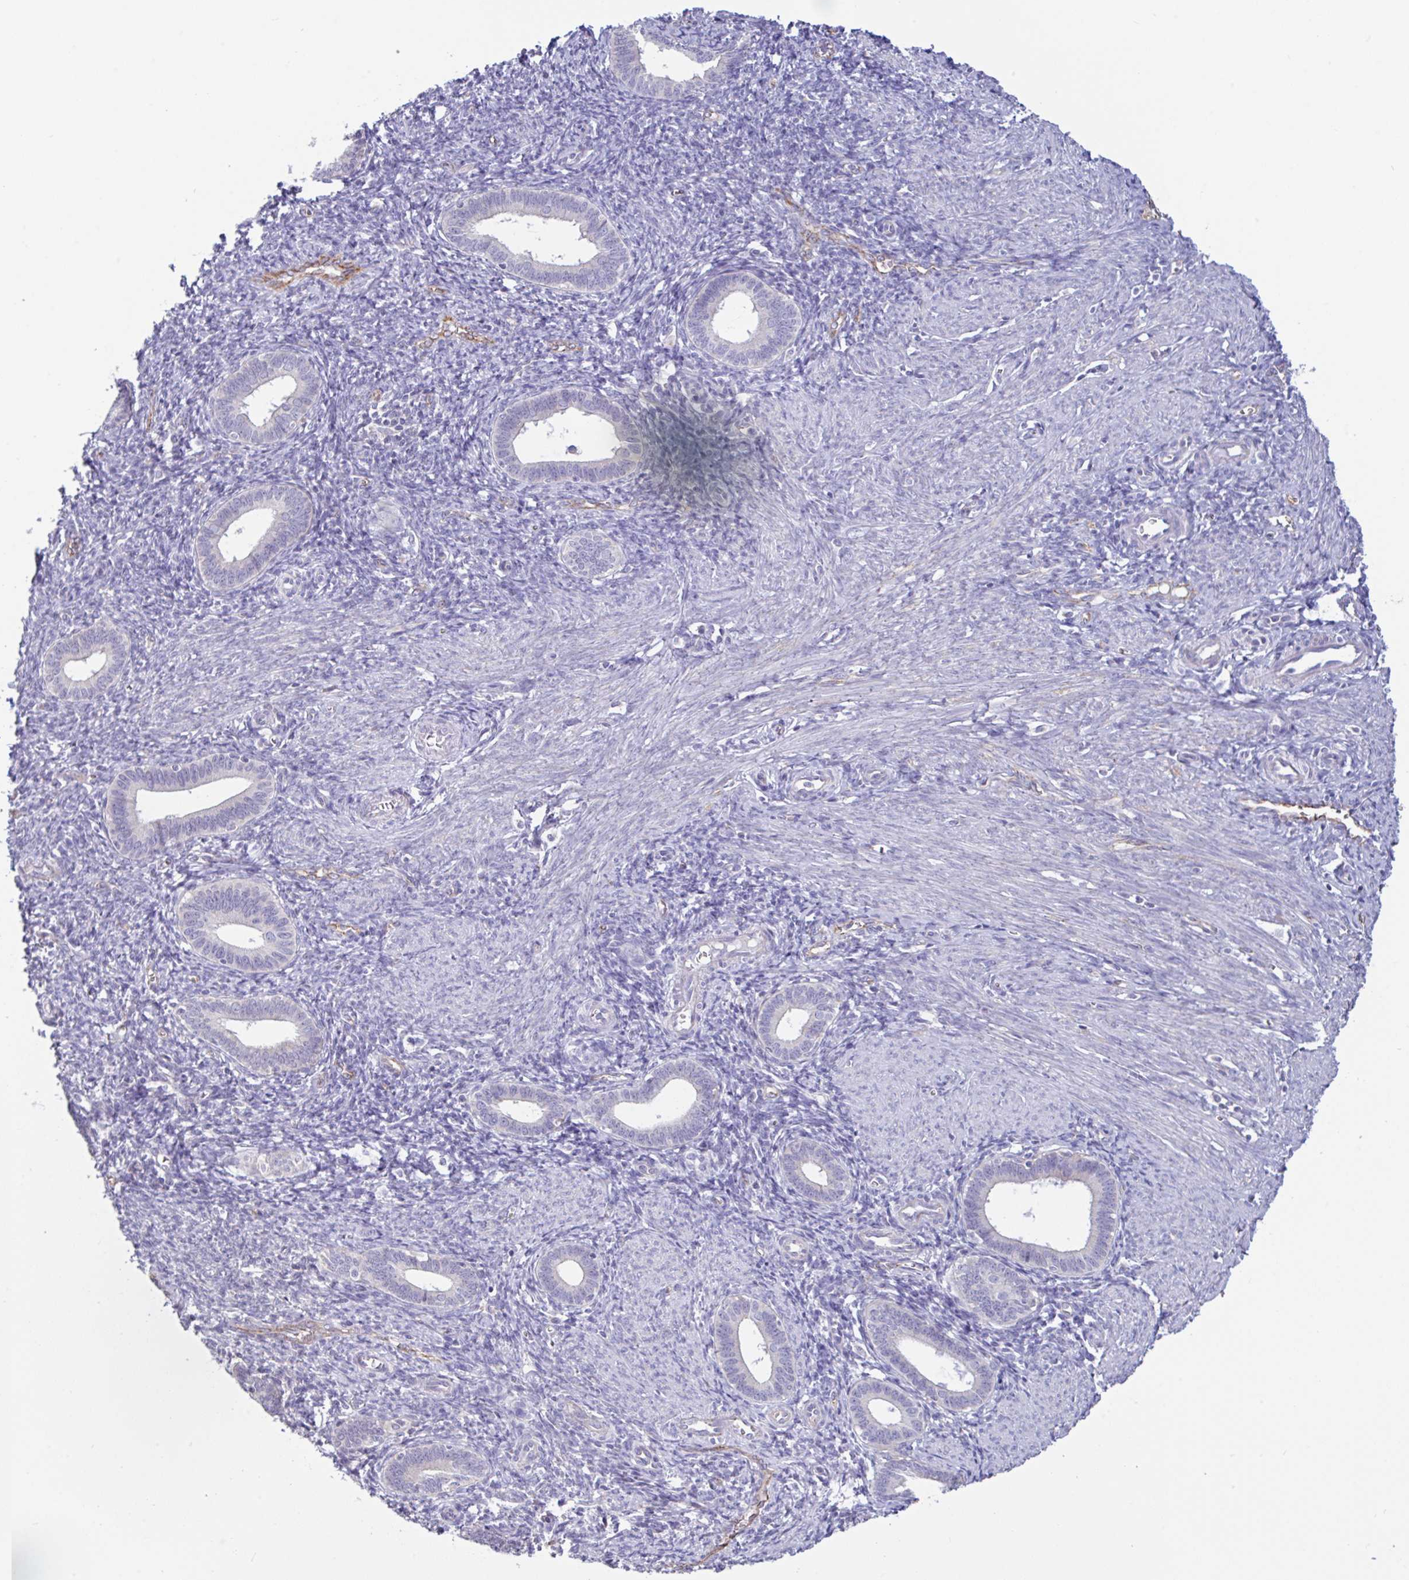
{"staining": {"intensity": "negative", "quantity": "none", "location": "none"}, "tissue": "endometrium", "cell_type": "Cells in endometrial stroma", "image_type": "normal", "snomed": [{"axis": "morphology", "description": "Normal tissue, NOS"}, {"axis": "topography", "description": "Endometrium"}], "caption": "Endometrium was stained to show a protein in brown. There is no significant expression in cells in endometrial stroma. The staining was performed using DAB to visualize the protein expression in brown, while the nuclei were stained in blue with hematoxylin (Magnification: 20x).", "gene": "PLCD4", "patient": {"sex": "female", "age": 41}}